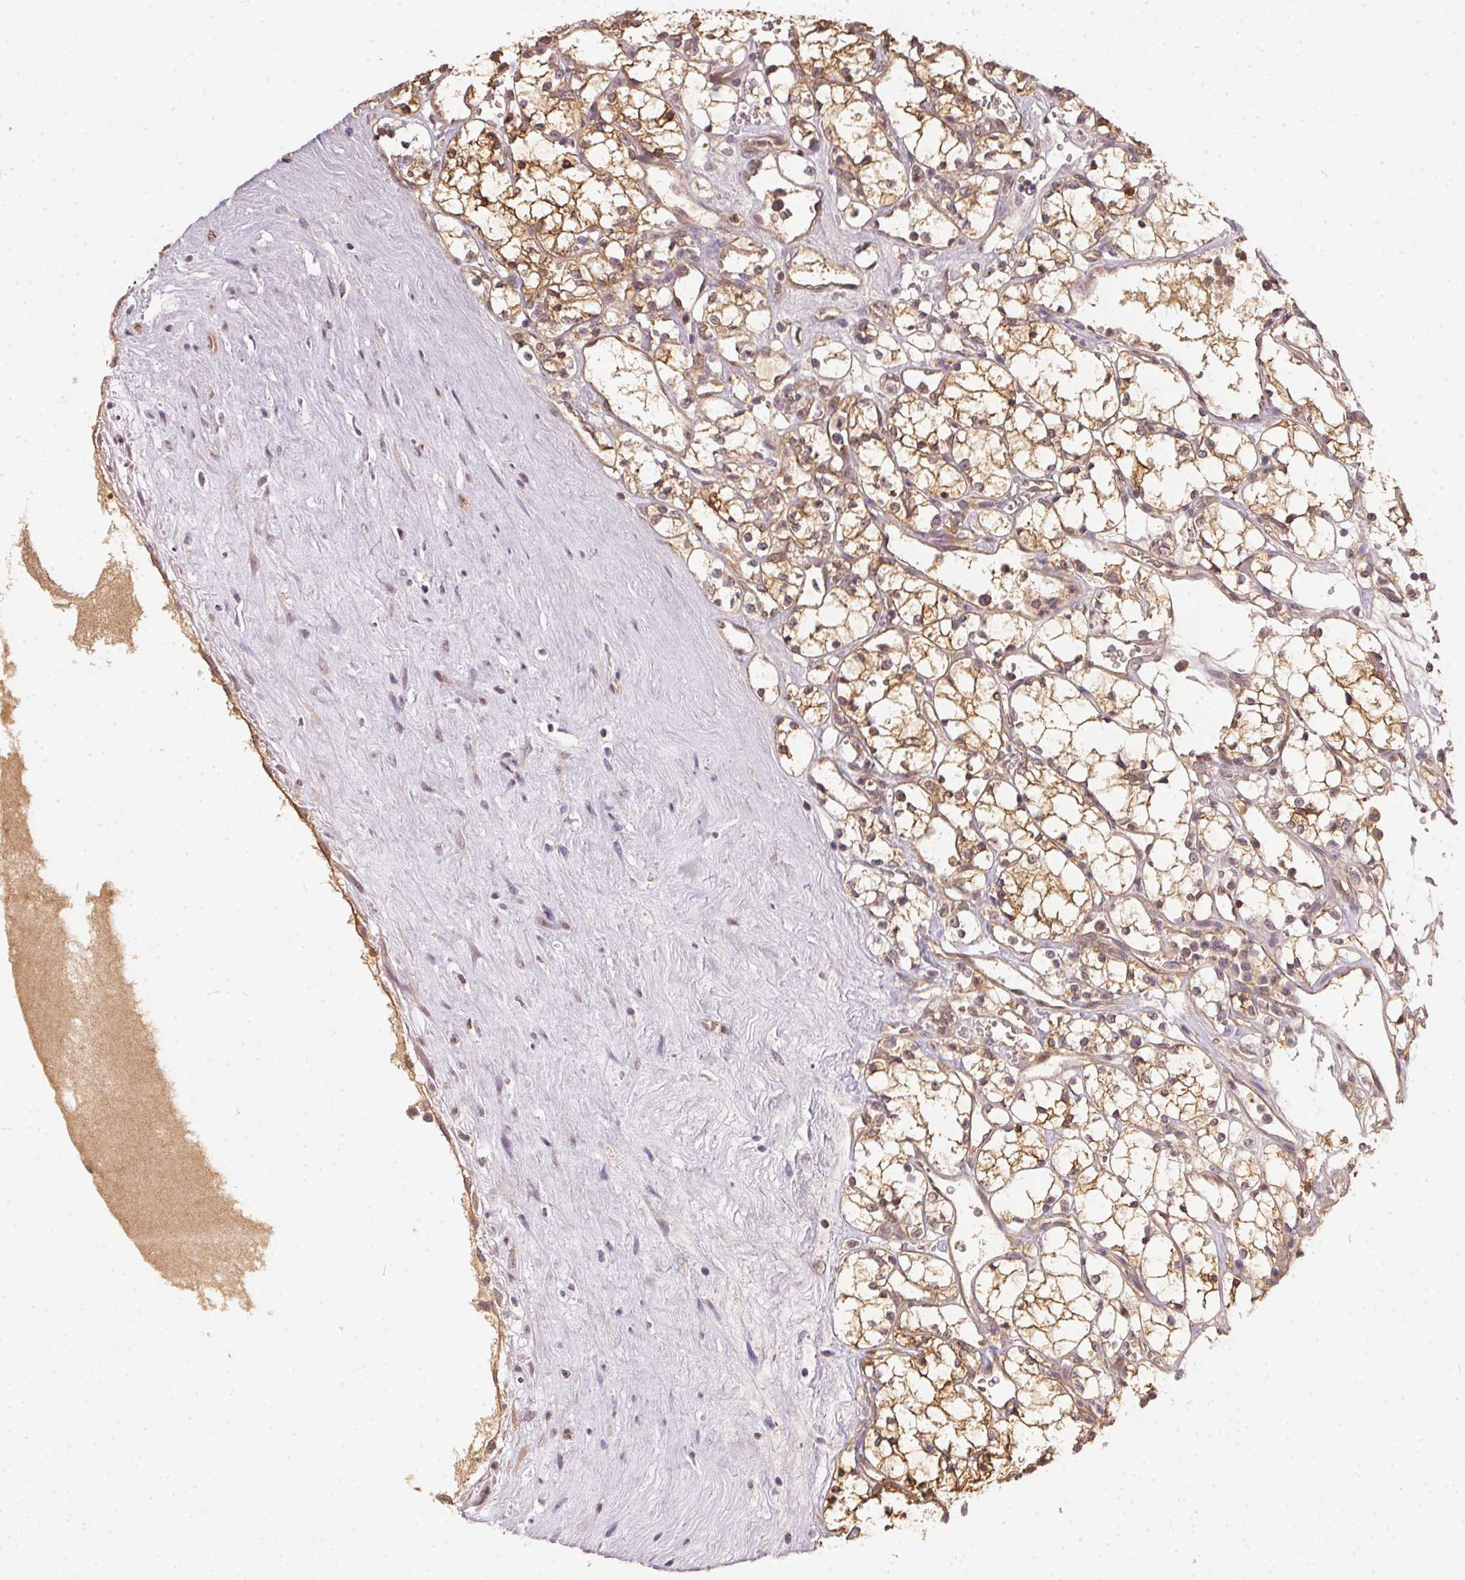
{"staining": {"intensity": "weak", "quantity": ">75%", "location": "cytoplasmic/membranous"}, "tissue": "renal cancer", "cell_type": "Tumor cells", "image_type": "cancer", "snomed": [{"axis": "morphology", "description": "Adenocarcinoma, NOS"}, {"axis": "topography", "description": "Kidney"}], "caption": "The immunohistochemical stain shows weak cytoplasmic/membranous expression in tumor cells of renal cancer (adenocarcinoma) tissue.", "gene": "BLMH", "patient": {"sex": "female", "age": 69}}